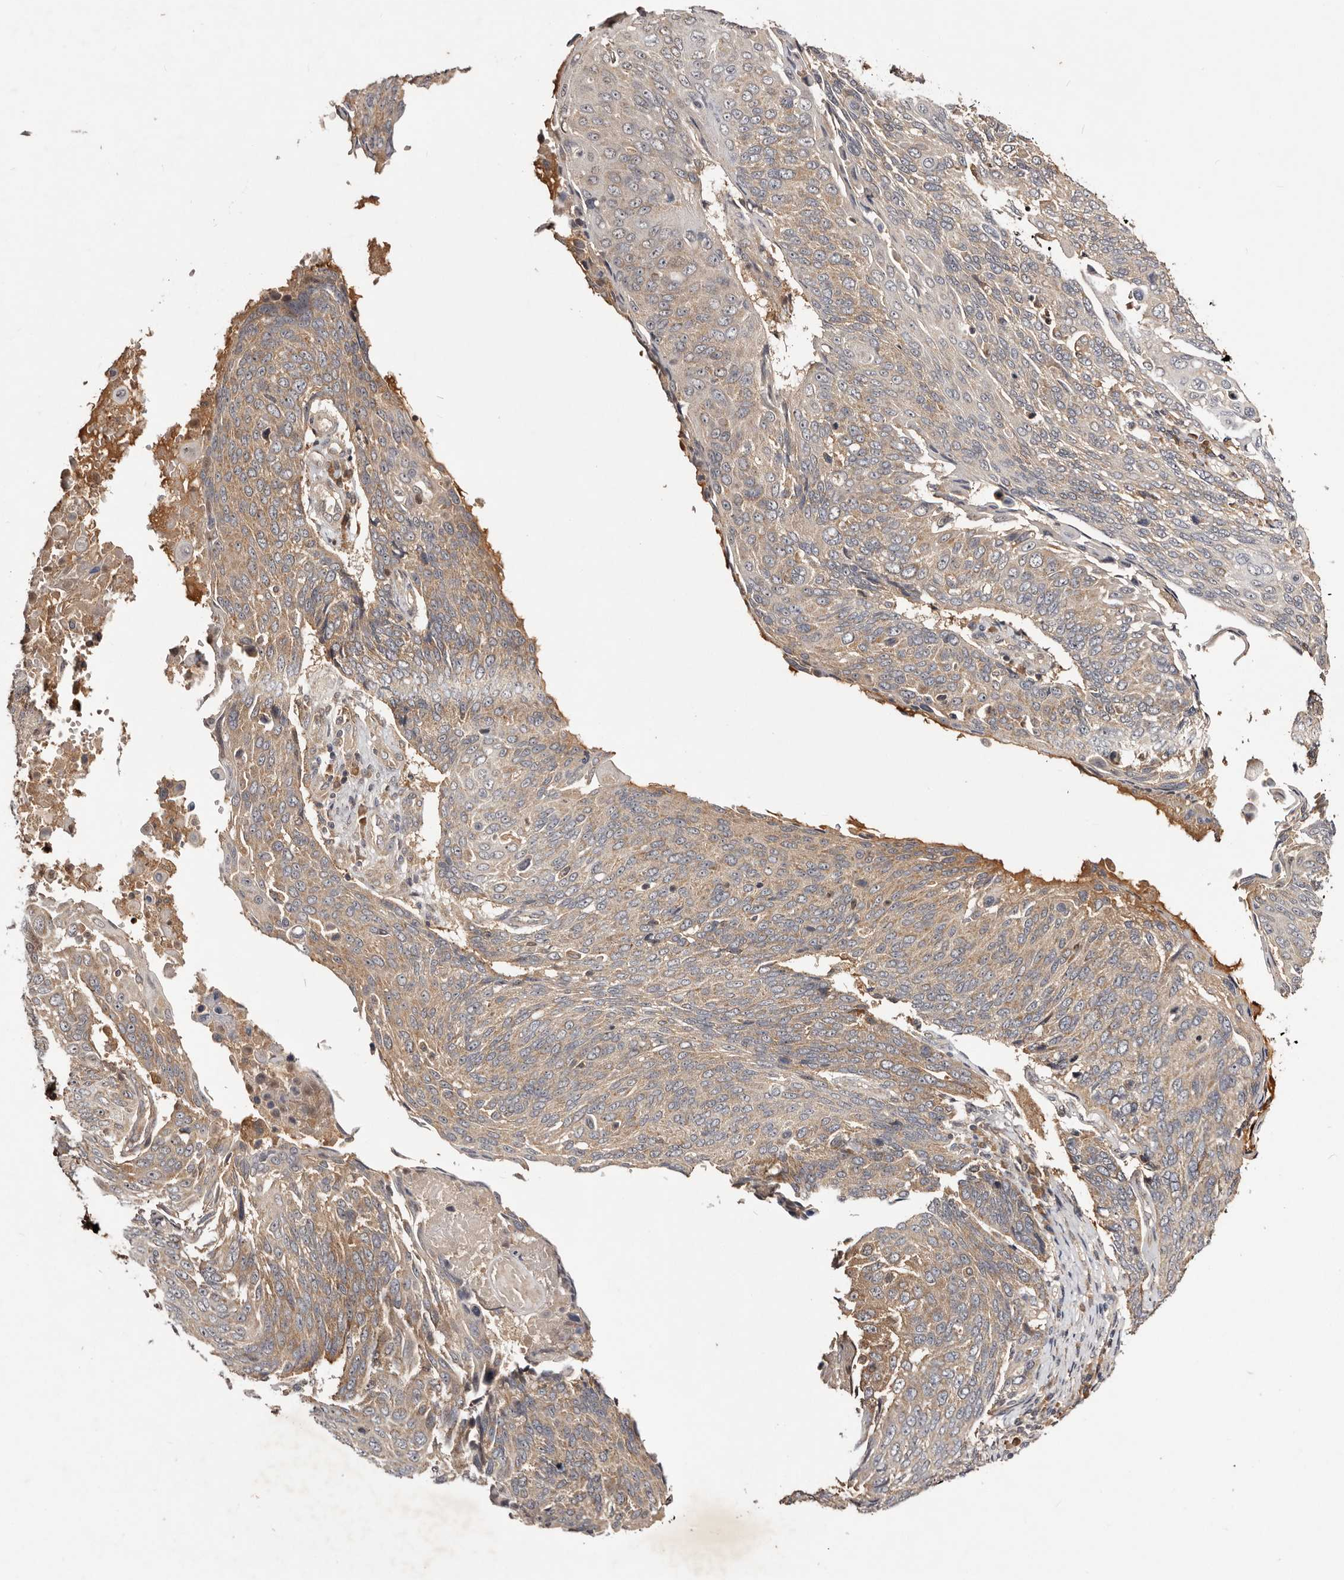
{"staining": {"intensity": "moderate", "quantity": ">75%", "location": "cytoplasmic/membranous"}, "tissue": "lung cancer", "cell_type": "Tumor cells", "image_type": "cancer", "snomed": [{"axis": "morphology", "description": "Squamous cell carcinoma, NOS"}, {"axis": "topography", "description": "Lung"}], "caption": "There is medium levels of moderate cytoplasmic/membranous staining in tumor cells of squamous cell carcinoma (lung), as demonstrated by immunohistochemical staining (brown color).", "gene": "PKIB", "patient": {"sex": "male", "age": 66}}